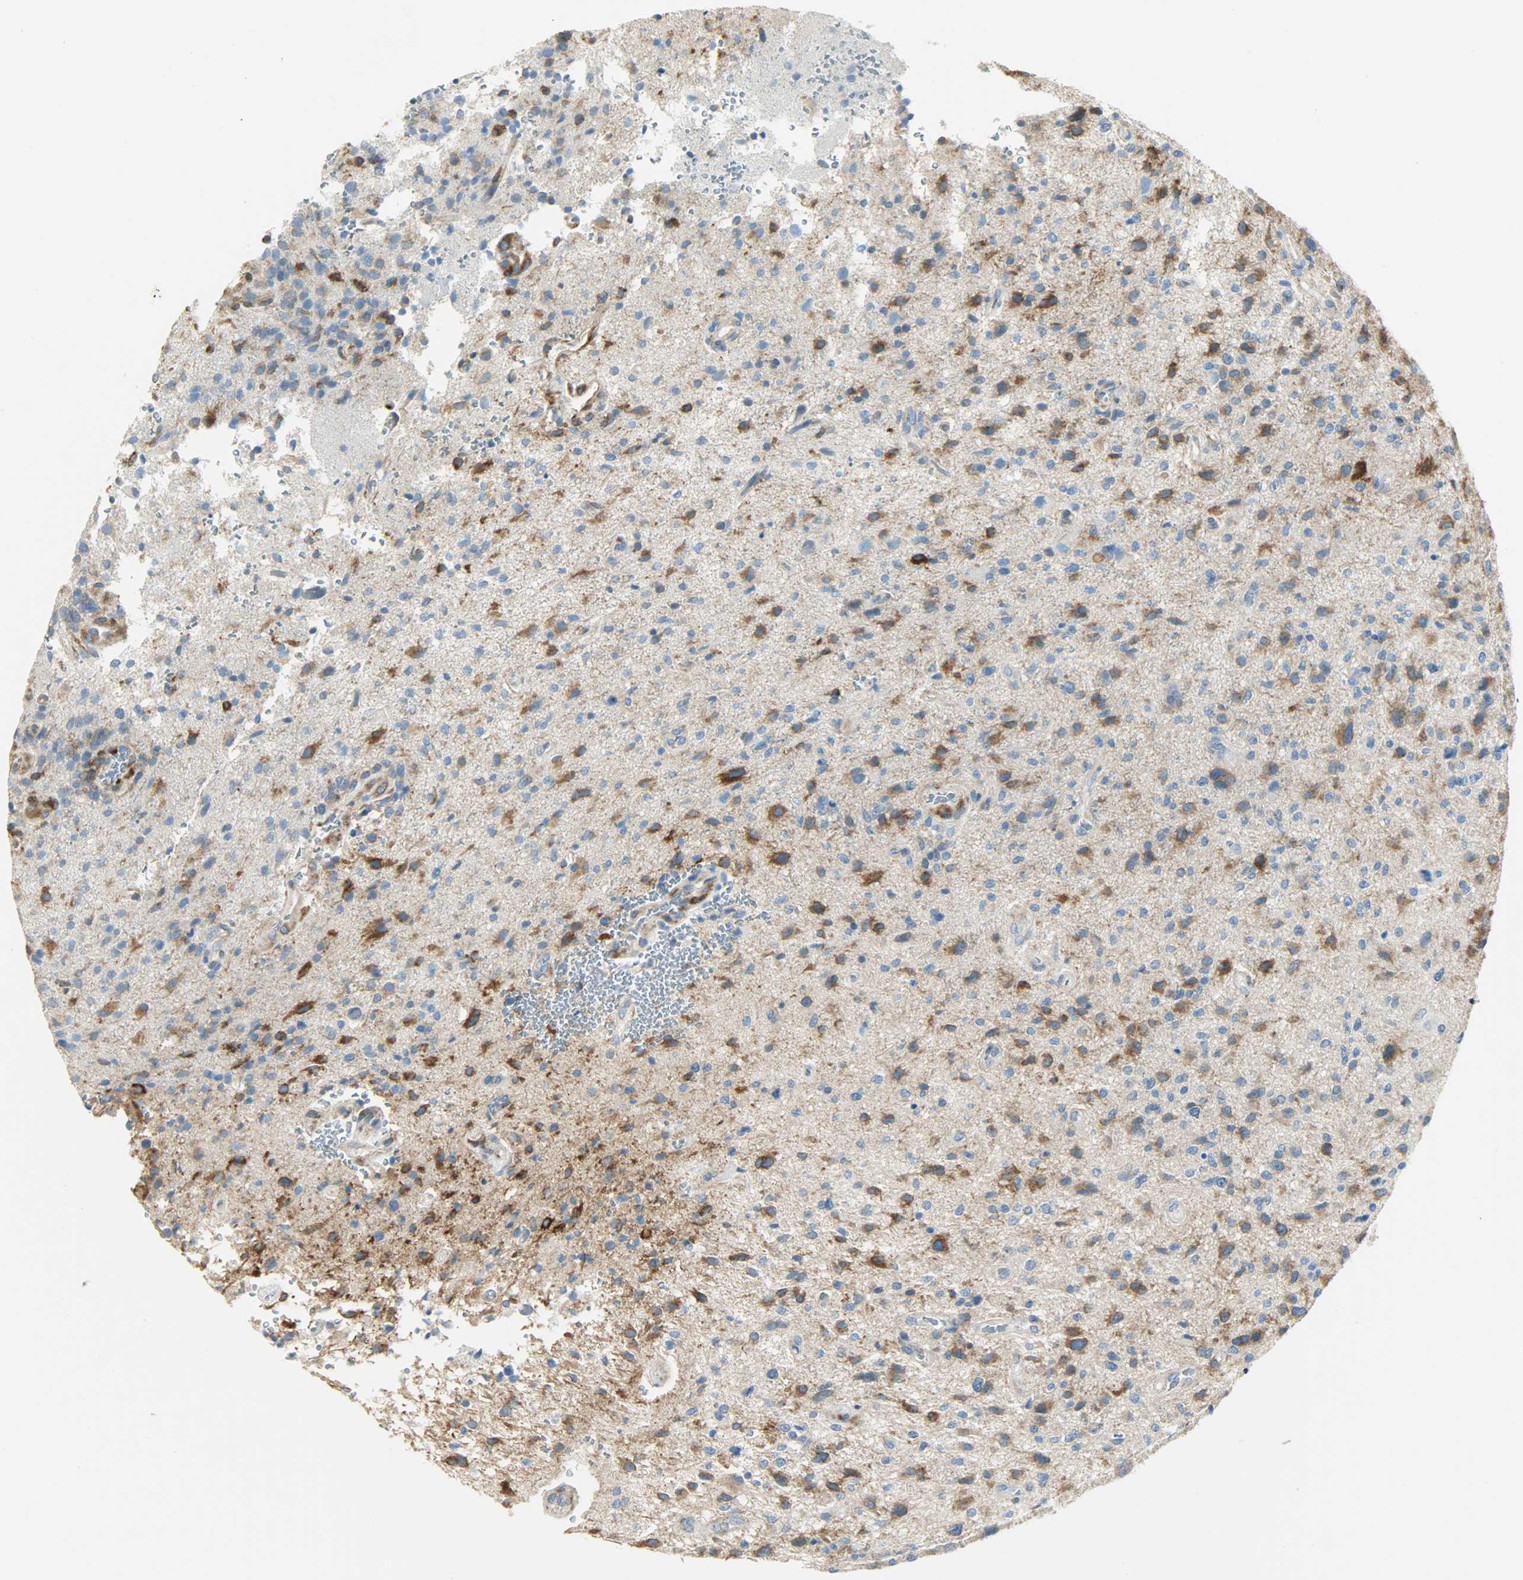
{"staining": {"intensity": "strong", "quantity": "25%-75%", "location": "cytoplasmic/membranous"}, "tissue": "glioma", "cell_type": "Tumor cells", "image_type": "cancer", "snomed": [{"axis": "morphology", "description": "Normal tissue, NOS"}, {"axis": "morphology", "description": "Glioma, malignant, High grade"}, {"axis": "topography", "description": "Cerebral cortex"}], "caption": "Malignant high-grade glioma was stained to show a protein in brown. There is high levels of strong cytoplasmic/membranous expression in about 25%-75% of tumor cells. The staining was performed using DAB (3,3'-diaminobenzidine) to visualize the protein expression in brown, while the nuclei were stained in blue with hematoxylin (Magnification: 20x).", "gene": "PKD2", "patient": {"sex": "male", "age": 75}}